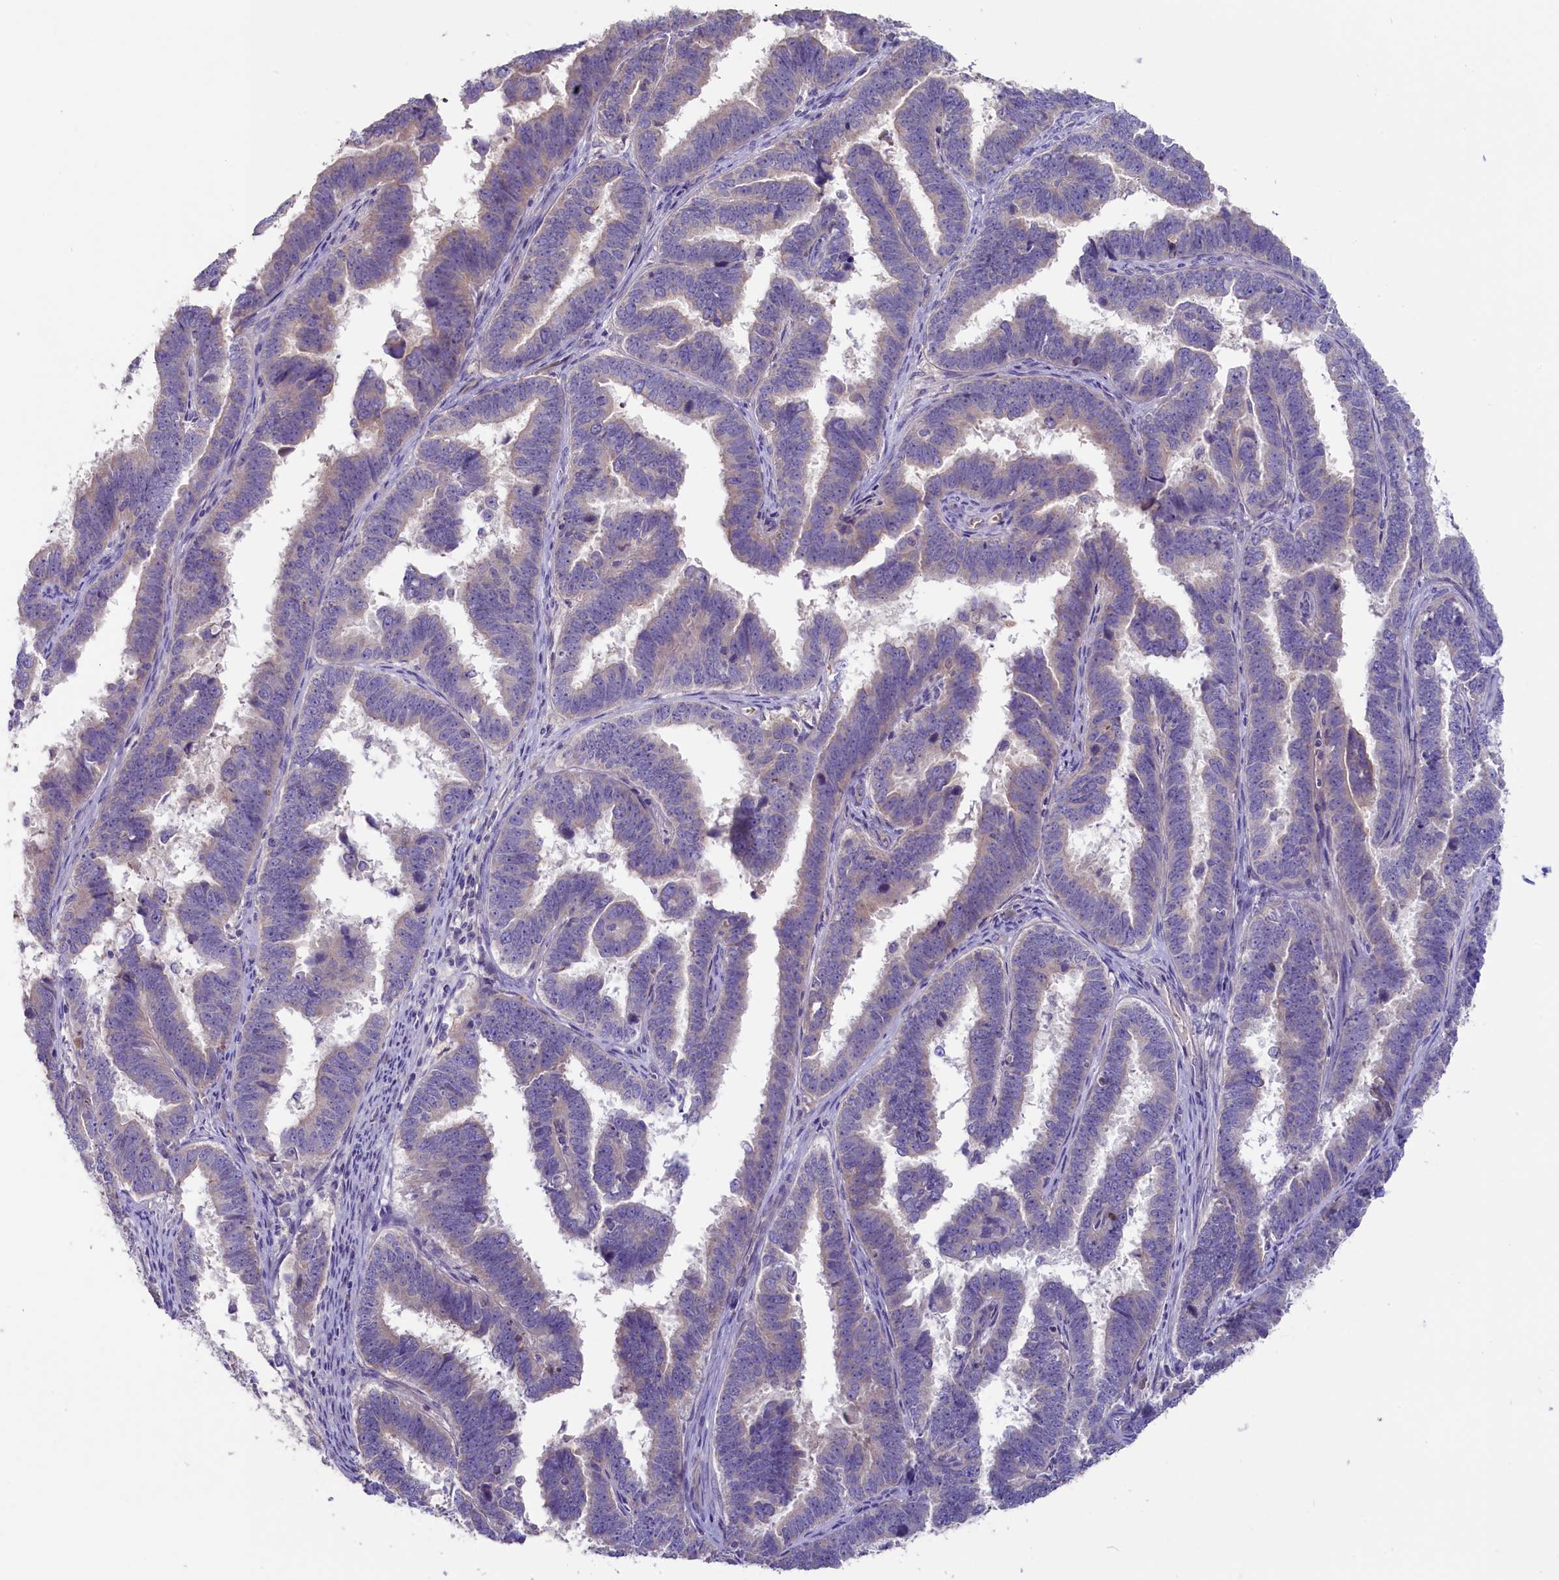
{"staining": {"intensity": "weak", "quantity": "25%-75%", "location": "cytoplasmic/membranous"}, "tissue": "endometrial cancer", "cell_type": "Tumor cells", "image_type": "cancer", "snomed": [{"axis": "morphology", "description": "Adenocarcinoma, NOS"}, {"axis": "topography", "description": "Endometrium"}], "caption": "Immunohistochemistry (DAB (3,3'-diaminobenzidine)) staining of endometrial cancer (adenocarcinoma) demonstrates weak cytoplasmic/membranous protein staining in about 25%-75% of tumor cells. Immunohistochemistry (ihc) stains the protein of interest in brown and the nuclei are stained blue.", "gene": "CD99L2", "patient": {"sex": "female", "age": 75}}